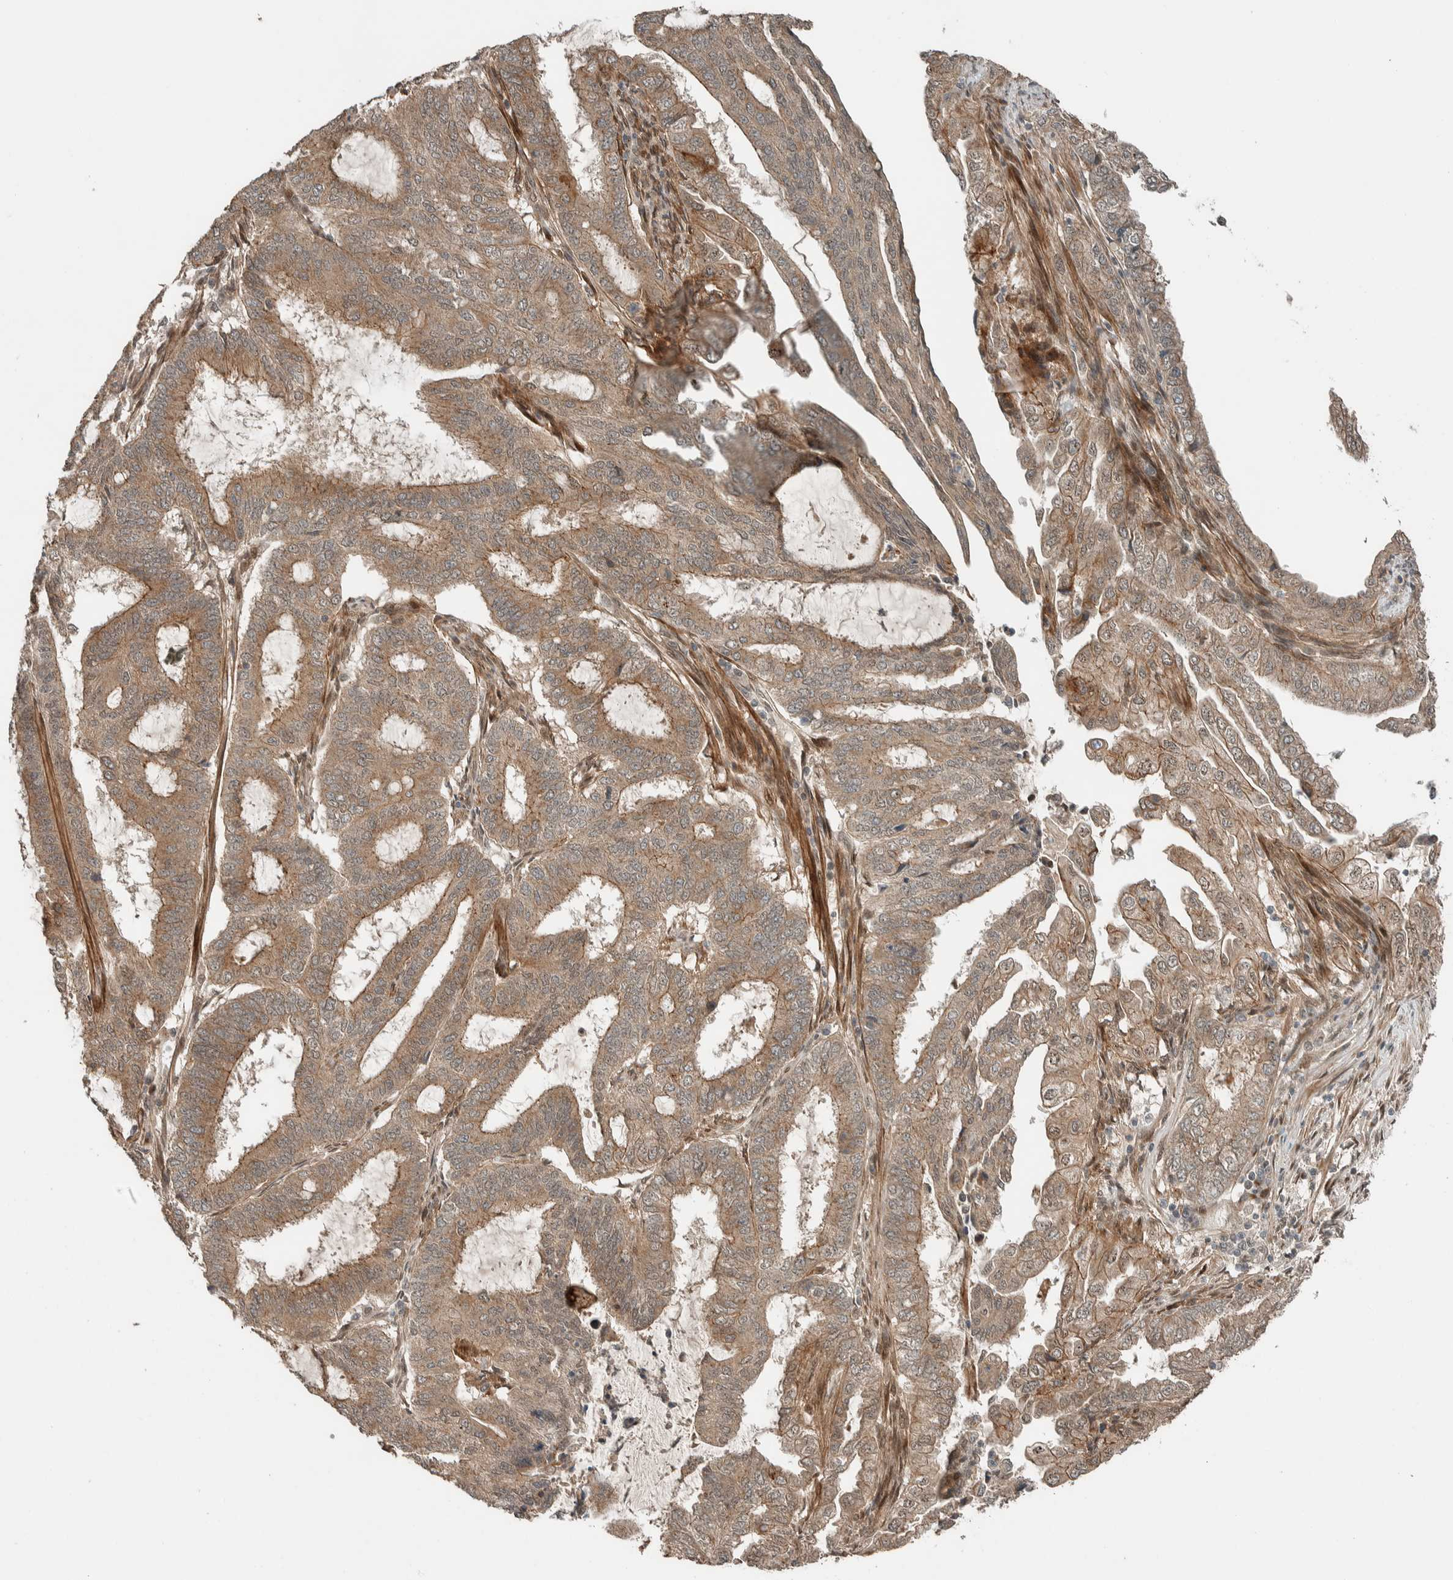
{"staining": {"intensity": "moderate", "quantity": ">75%", "location": "cytoplasmic/membranous"}, "tissue": "endometrial cancer", "cell_type": "Tumor cells", "image_type": "cancer", "snomed": [{"axis": "morphology", "description": "Adenocarcinoma, NOS"}, {"axis": "topography", "description": "Endometrium"}], "caption": "Brown immunohistochemical staining in endometrial cancer shows moderate cytoplasmic/membranous staining in approximately >75% of tumor cells.", "gene": "STXBP4", "patient": {"sex": "female", "age": 51}}